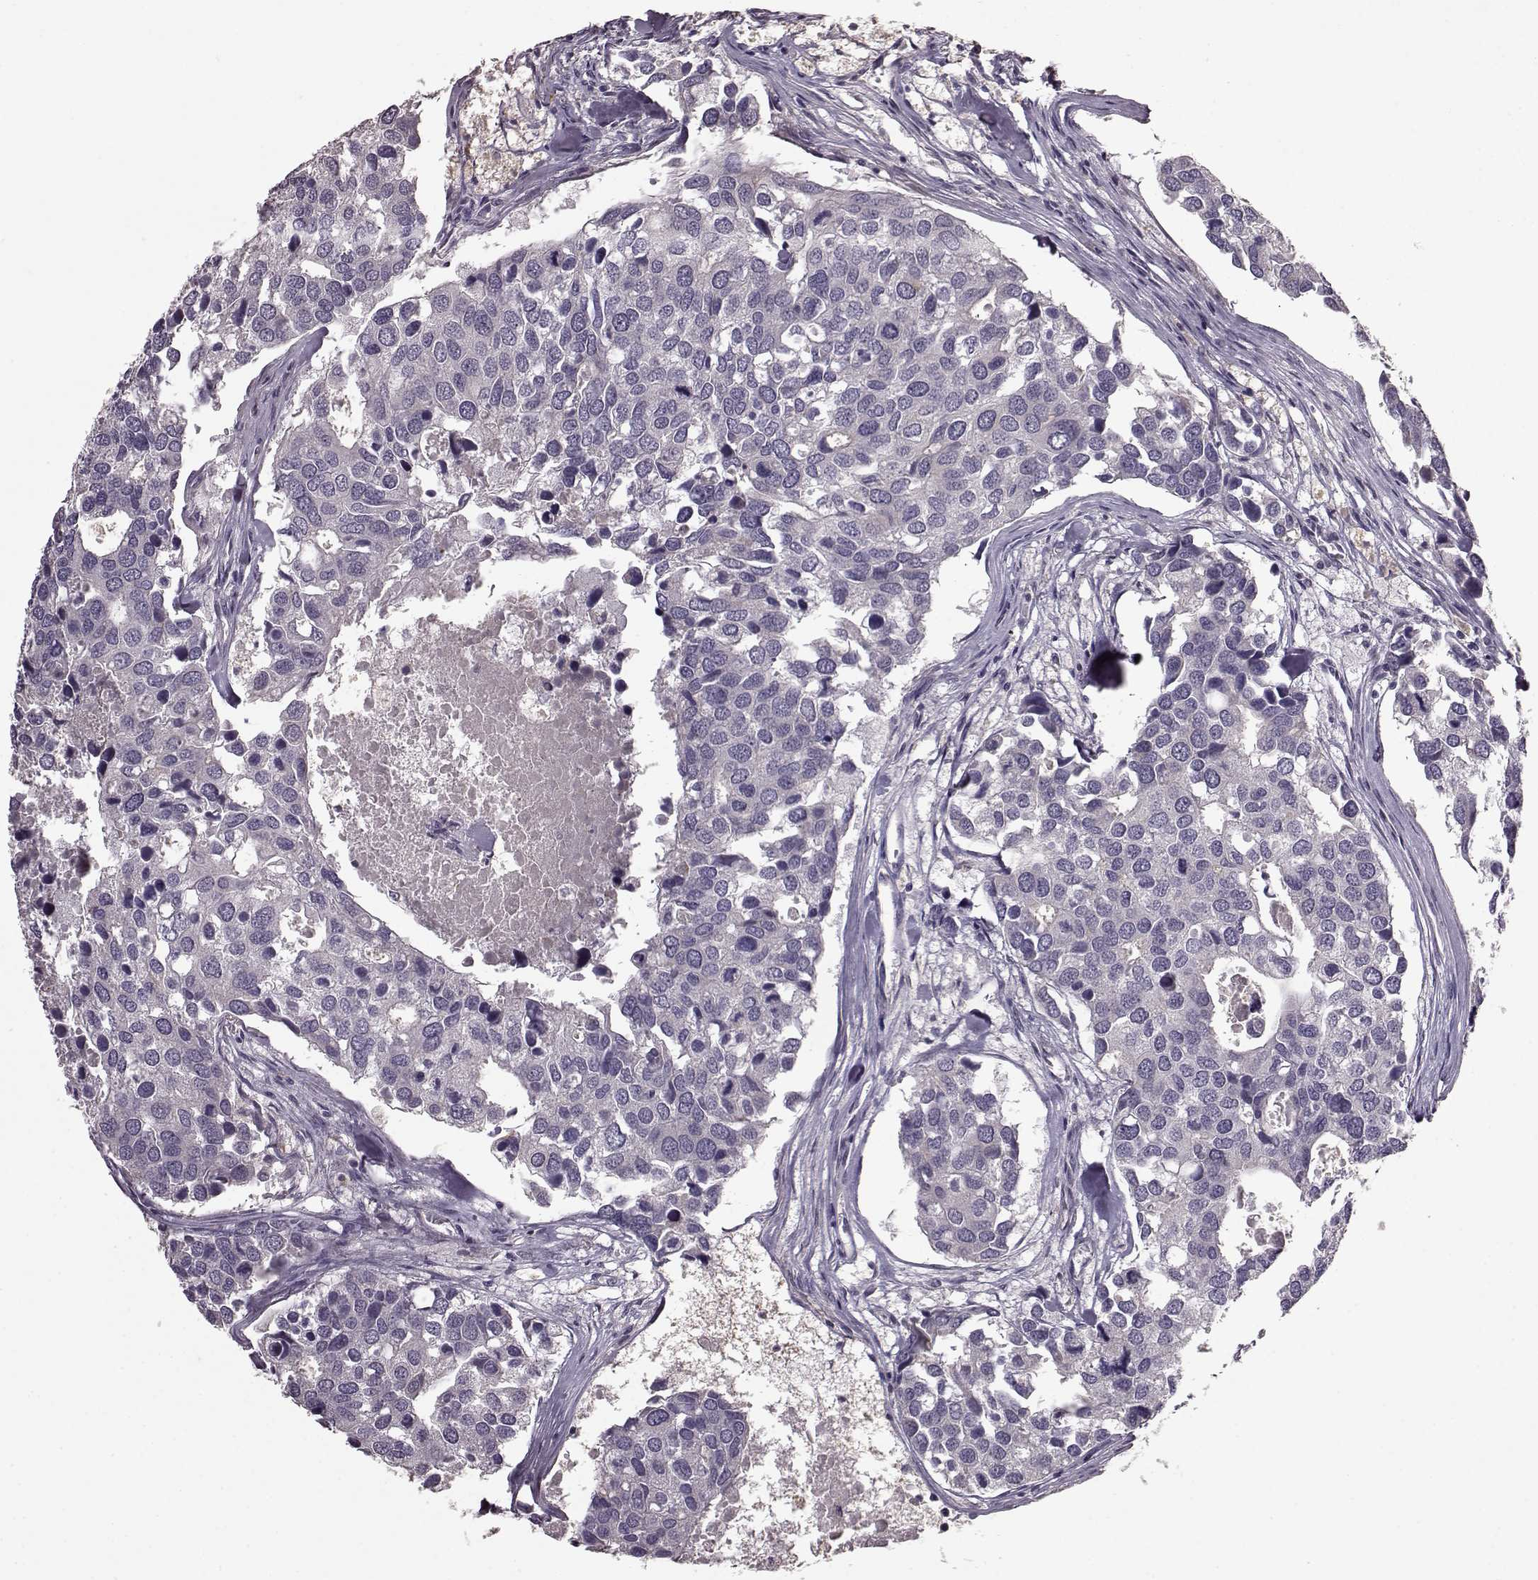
{"staining": {"intensity": "negative", "quantity": "none", "location": "none"}, "tissue": "breast cancer", "cell_type": "Tumor cells", "image_type": "cancer", "snomed": [{"axis": "morphology", "description": "Duct carcinoma"}, {"axis": "topography", "description": "Breast"}], "caption": "Immunohistochemistry (IHC) photomicrograph of neoplastic tissue: breast intraductal carcinoma stained with DAB shows no significant protein staining in tumor cells.", "gene": "SLC52A3", "patient": {"sex": "female", "age": 83}}